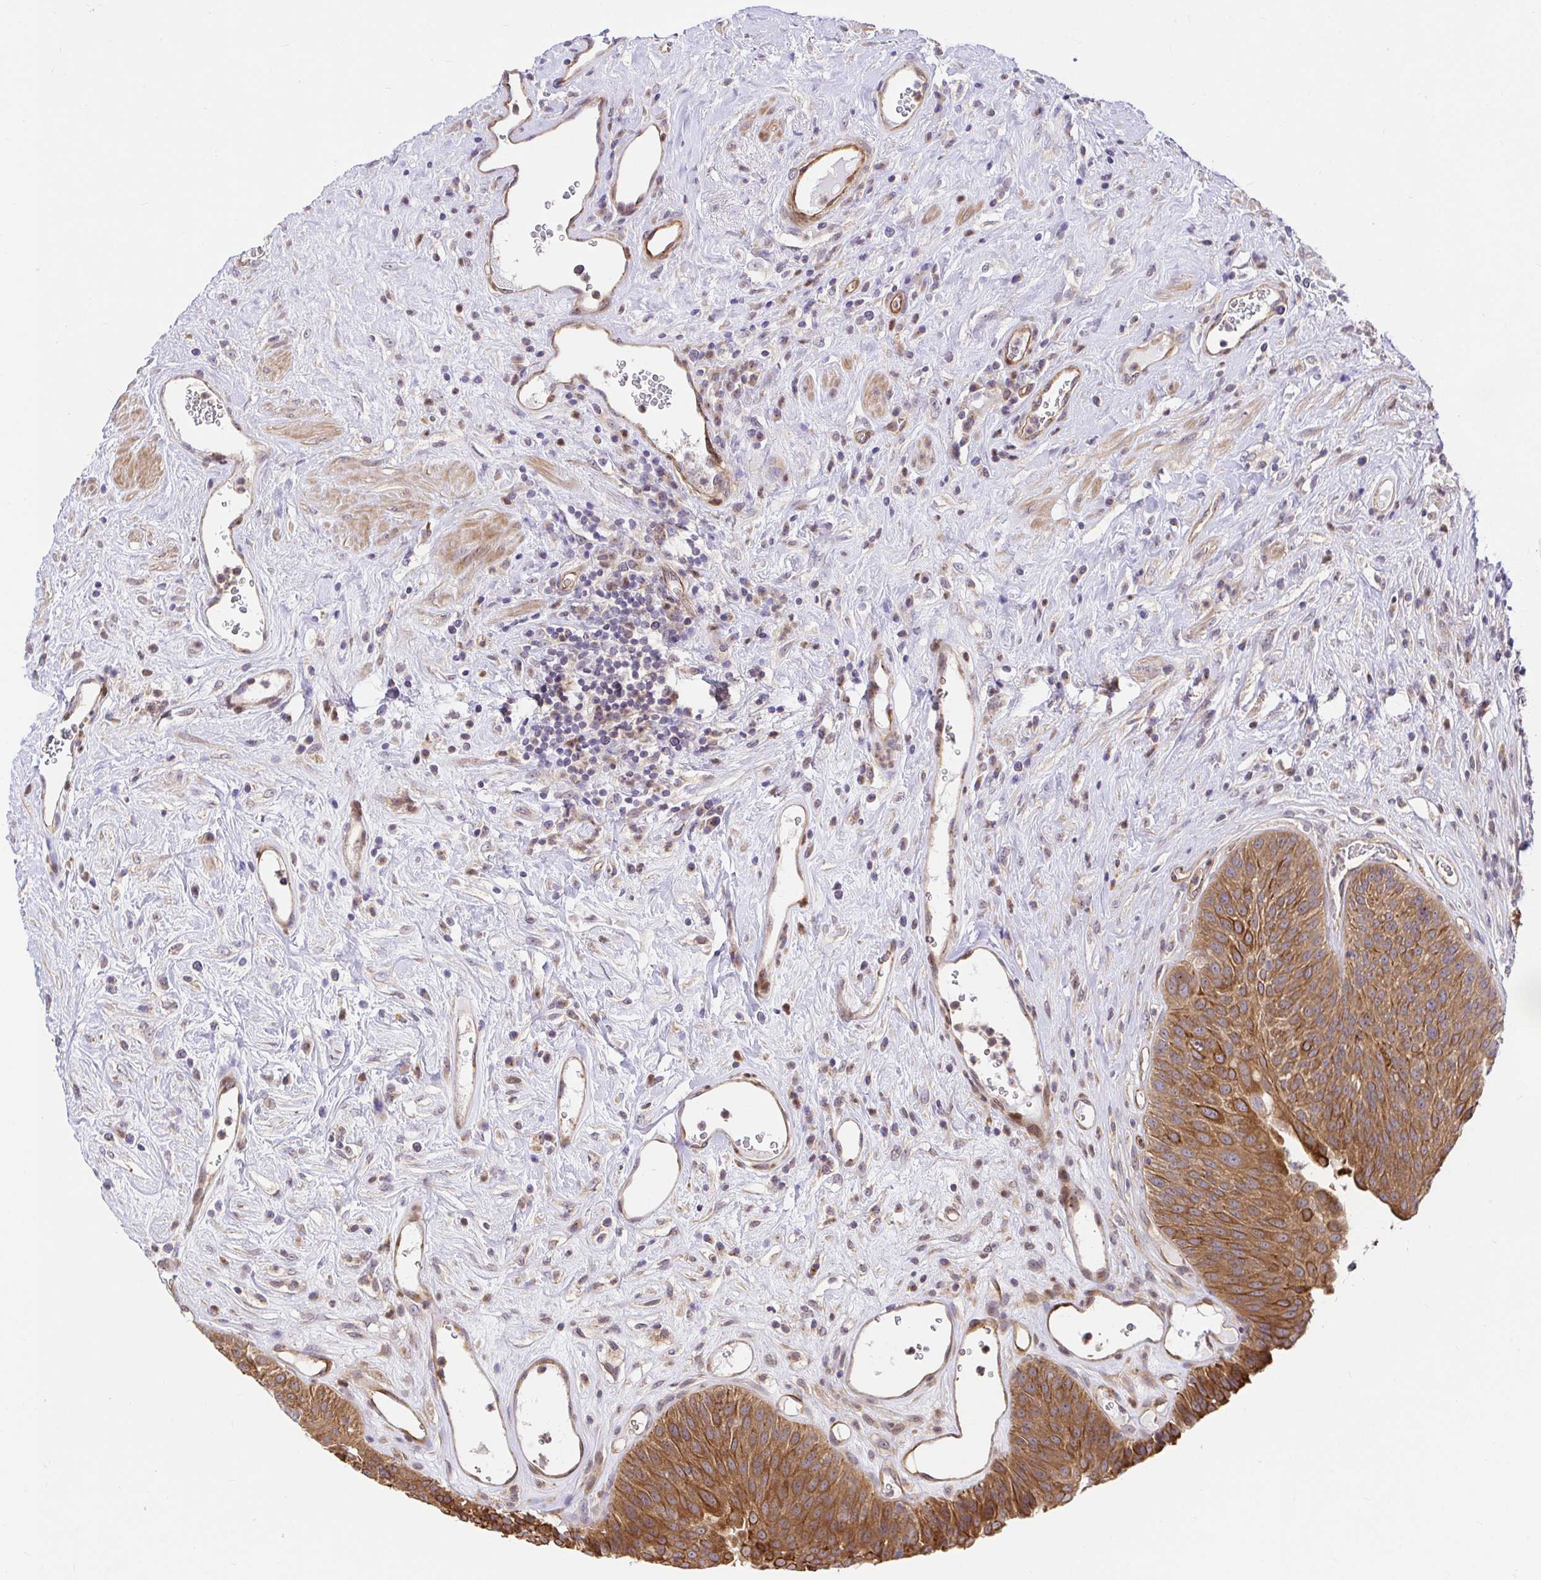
{"staining": {"intensity": "moderate", "quantity": ">75%", "location": "cytoplasmic/membranous"}, "tissue": "urinary bladder", "cell_type": "Urothelial cells", "image_type": "normal", "snomed": [{"axis": "morphology", "description": "Normal tissue, NOS"}, {"axis": "topography", "description": "Urinary bladder"}], "caption": "A brown stain labels moderate cytoplasmic/membranous staining of a protein in urothelial cells of unremarkable human urinary bladder. The staining is performed using DAB brown chromogen to label protein expression. The nuclei are counter-stained blue using hematoxylin.", "gene": "TRIM55", "patient": {"sex": "female", "age": 56}}